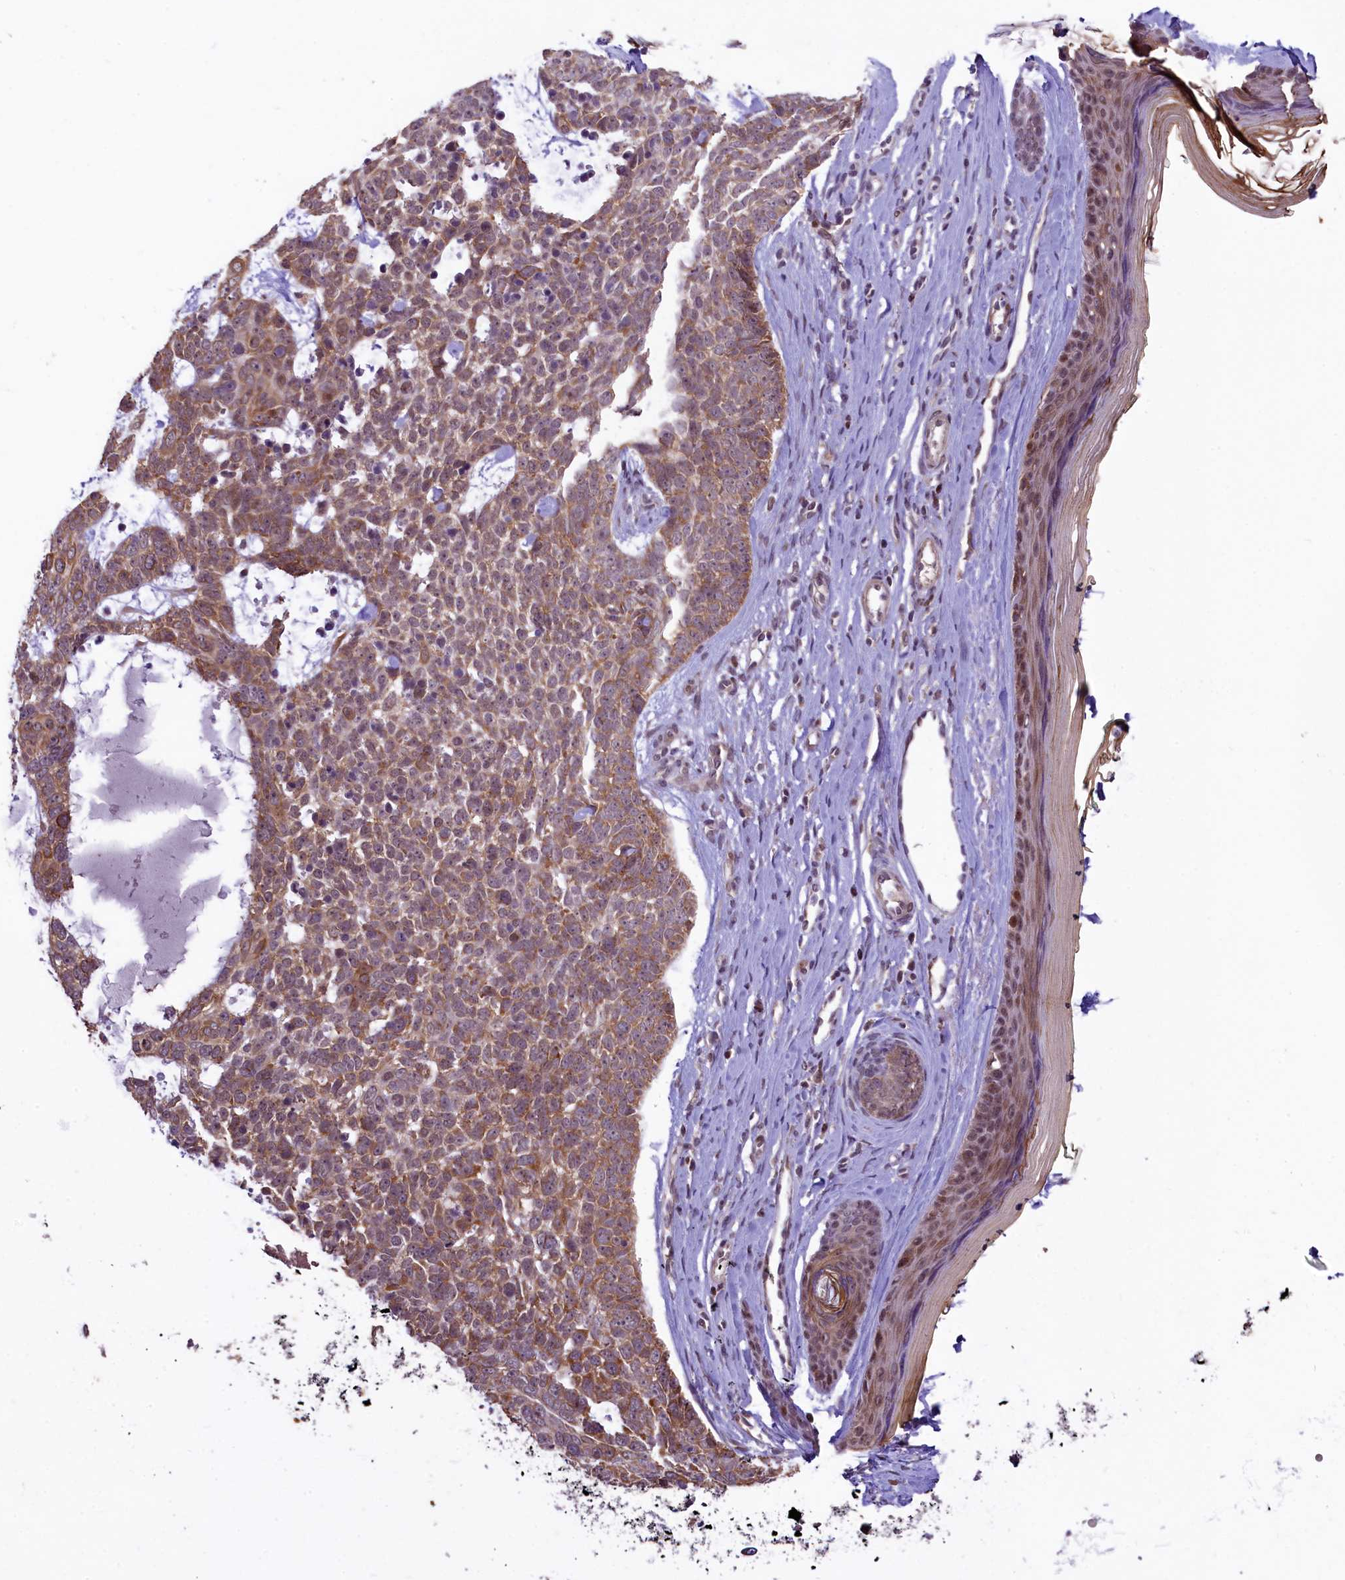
{"staining": {"intensity": "moderate", "quantity": ">75%", "location": "cytoplasmic/membranous"}, "tissue": "skin cancer", "cell_type": "Tumor cells", "image_type": "cancer", "snomed": [{"axis": "morphology", "description": "Basal cell carcinoma"}, {"axis": "topography", "description": "Skin"}], "caption": "Protein expression analysis of human skin cancer (basal cell carcinoma) reveals moderate cytoplasmic/membranous expression in approximately >75% of tumor cells.", "gene": "RBBP8", "patient": {"sex": "female", "age": 81}}